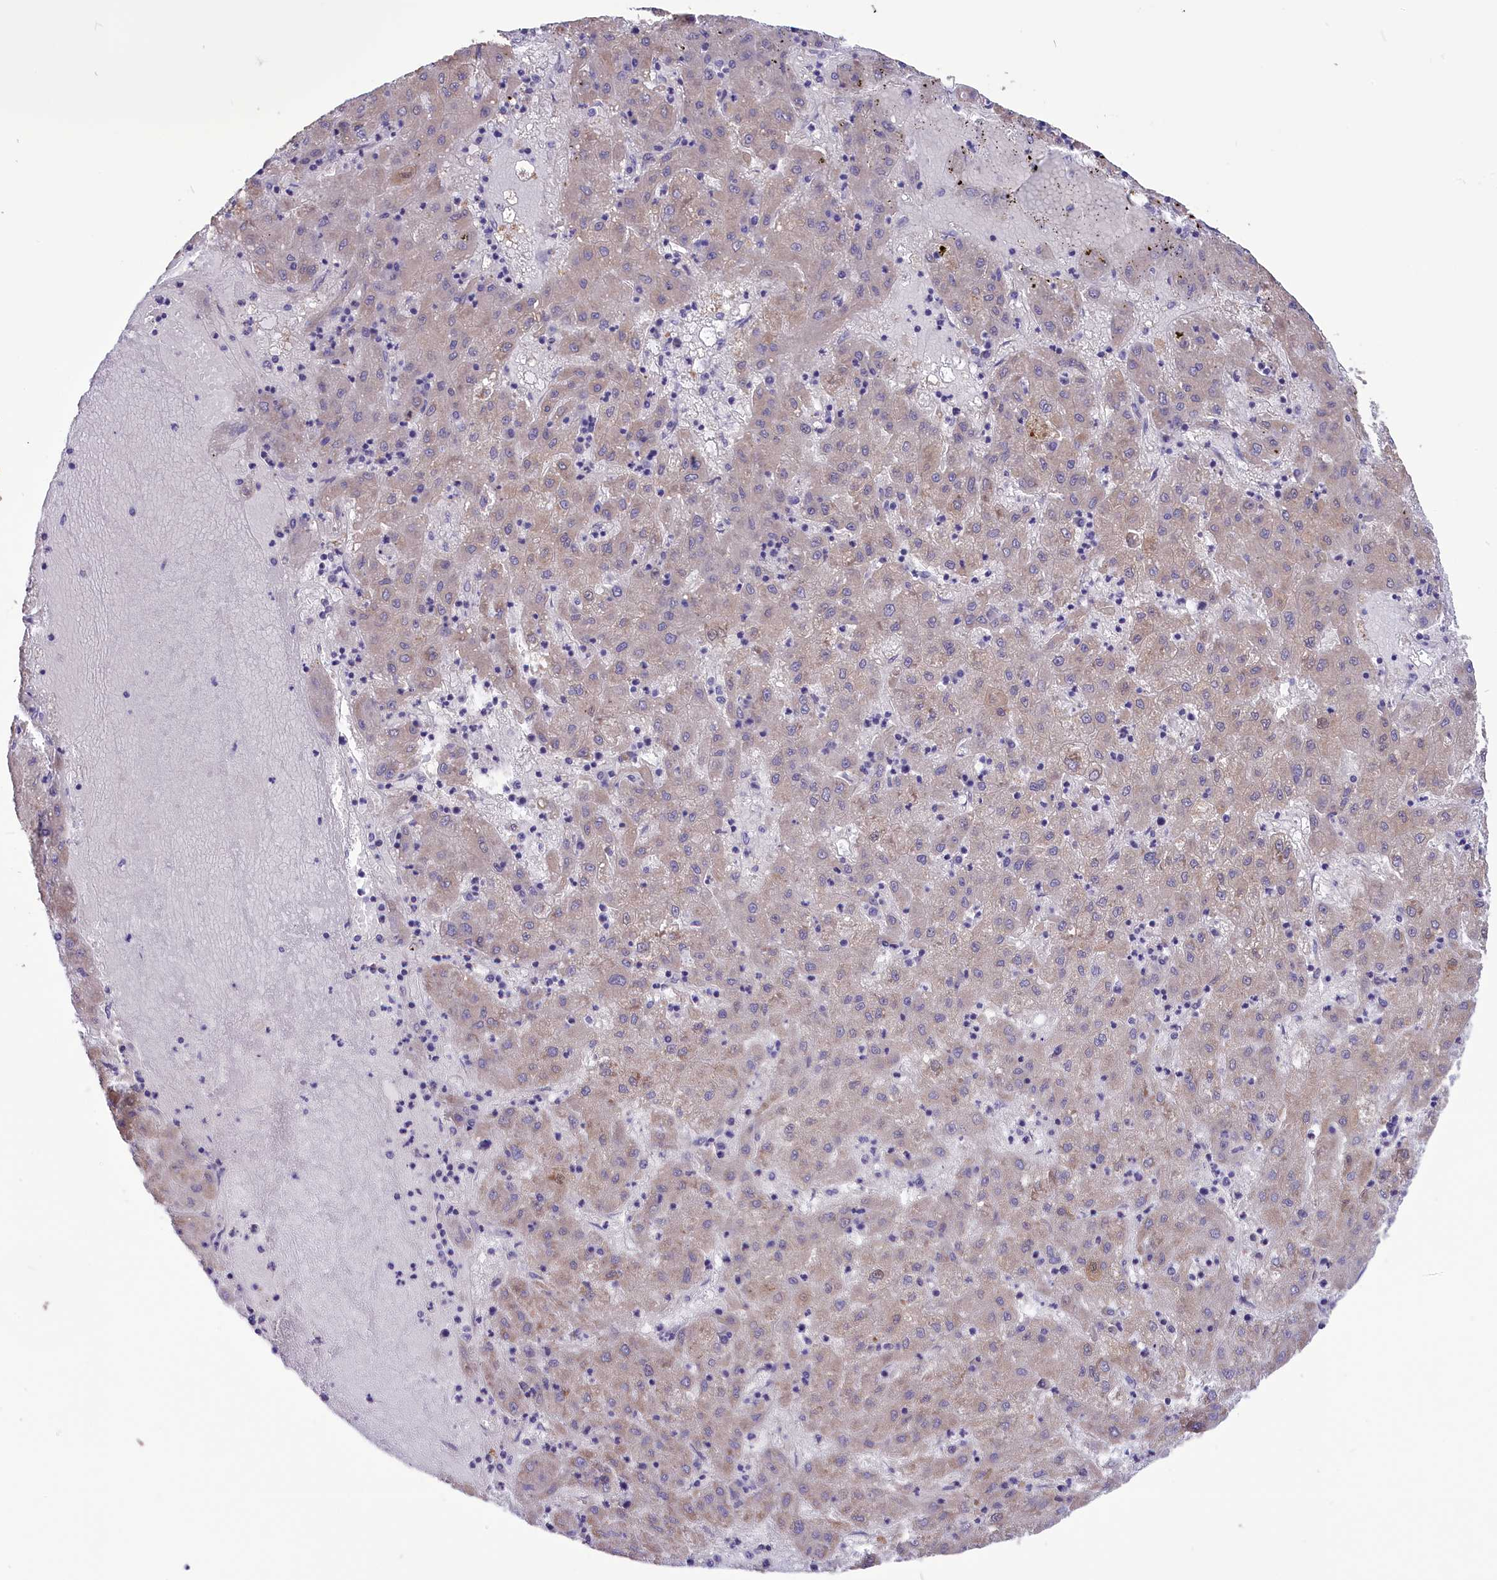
{"staining": {"intensity": "weak", "quantity": "<25%", "location": "cytoplasmic/membranous"}, "tissue": "liver cancer", "cell_type": "Tumor cells", "image_type": "cancer", "snomed": [{"axis": "morphology", "description": "Carcinoma, Hepatocellular, NOS"}, {"axis": "topography", "description": "Liver"}], "caption": "Immunohistochemical staining of liver hepatocellular carcinoma displays no significant positivity in tumor cells. (Brightfield microscopy of DAB (3,3'-diaminobenzidine) IHC at high magnification).", "gene": "CYP2U1", "patient": {"sex": "male", "age": 72}}